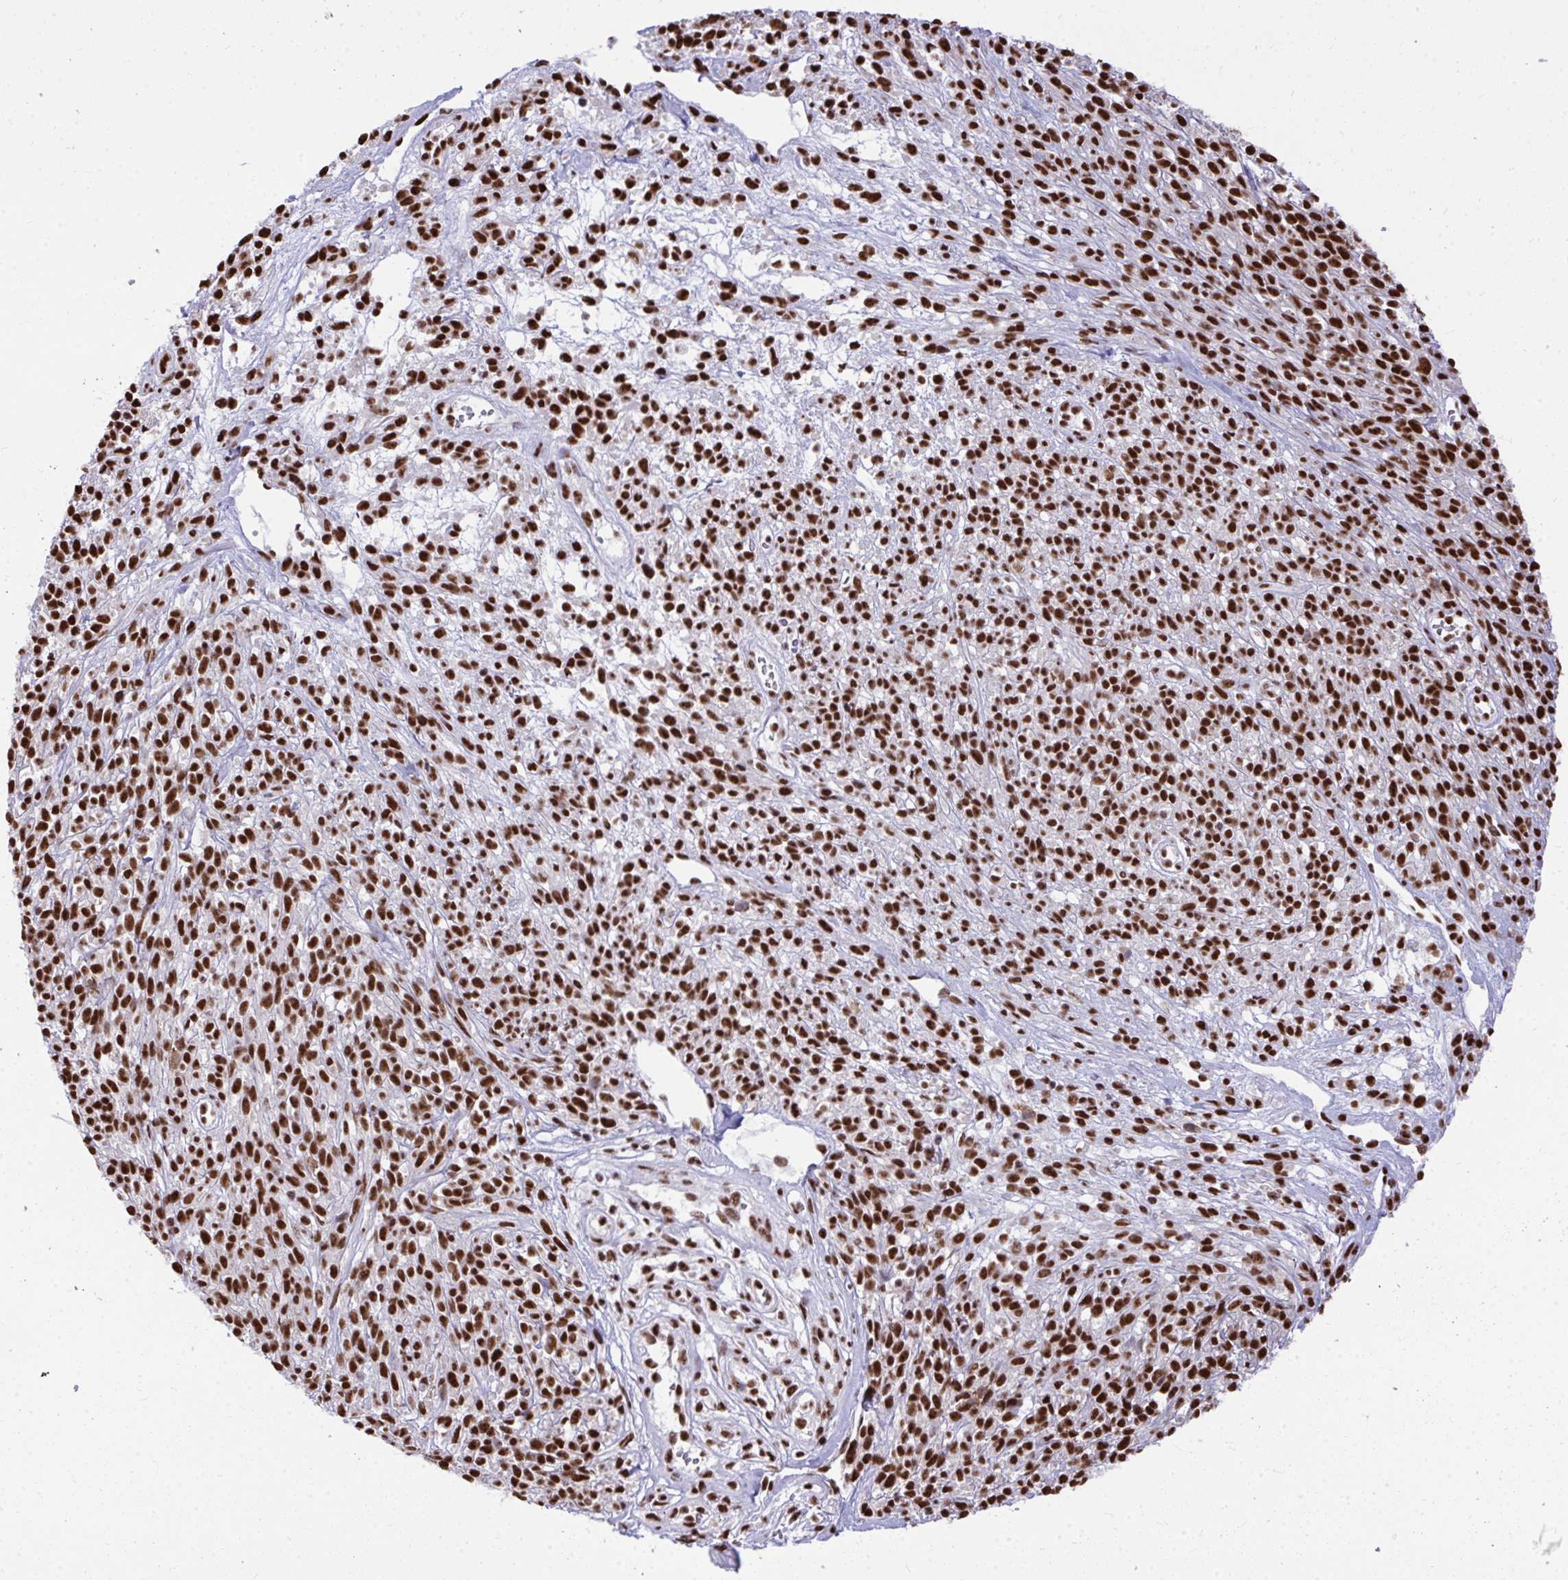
{"staining": {"intensity": "strong", "quantity": ">75%", "location": "nuclear"}, "tissue": "melanoma", "cell_type": "Tumor cells", "image_type": "cancer", "snomed": [{"axis": "morphology", "description": "Malignant melanoma, NOS"}, {"axis": "topography", "description": "Skin"}, {"axis": "topography", "description": "Skin of trunk"}], "caption": "IHC (DAB (3,3'-diaminobenzidine)) staining of human melanoma reveals strong nuclear protein staining in approximately >75% of tumor cells.", "gene": "PRPF19", "patient": {"sex": "male", "age": 74}}